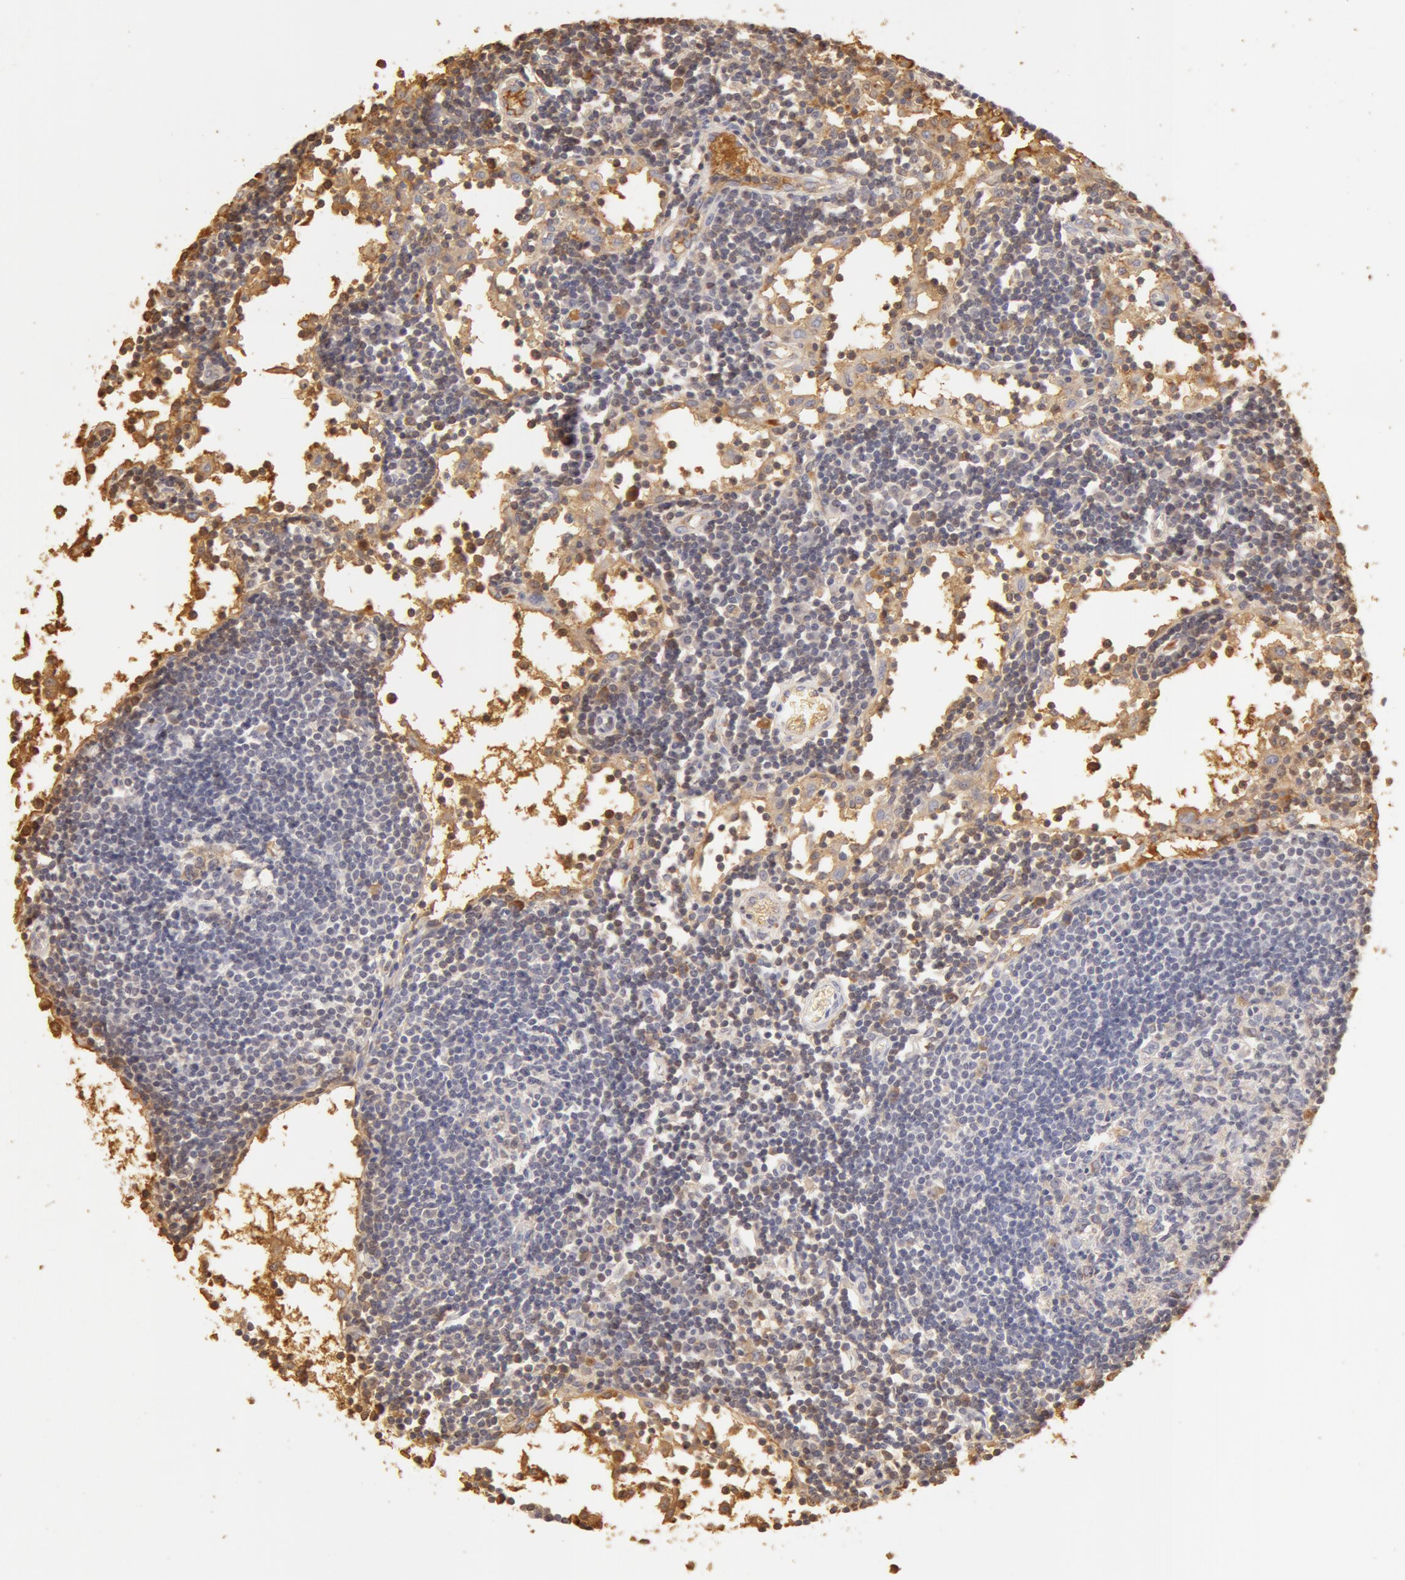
{"staining": {"intensity": "negative", "quantity": "none", "location": "none"}, "tissue": "lymph node", "cell_type": "Germinal center cells", "image_type": "normal", "snomed": [{"axis": "morphology", "description": "Normal tissue, NOS"}, {"axis": "topography", "description": "Lymph node"}], "caption": "Germinal center cells are negative for protein expression in unremarkable human lymph node. (DAB immunohistochemistry (IHC), high magnification).", "gene": "TF", "patient": {"sex": "female", "age": 55}}